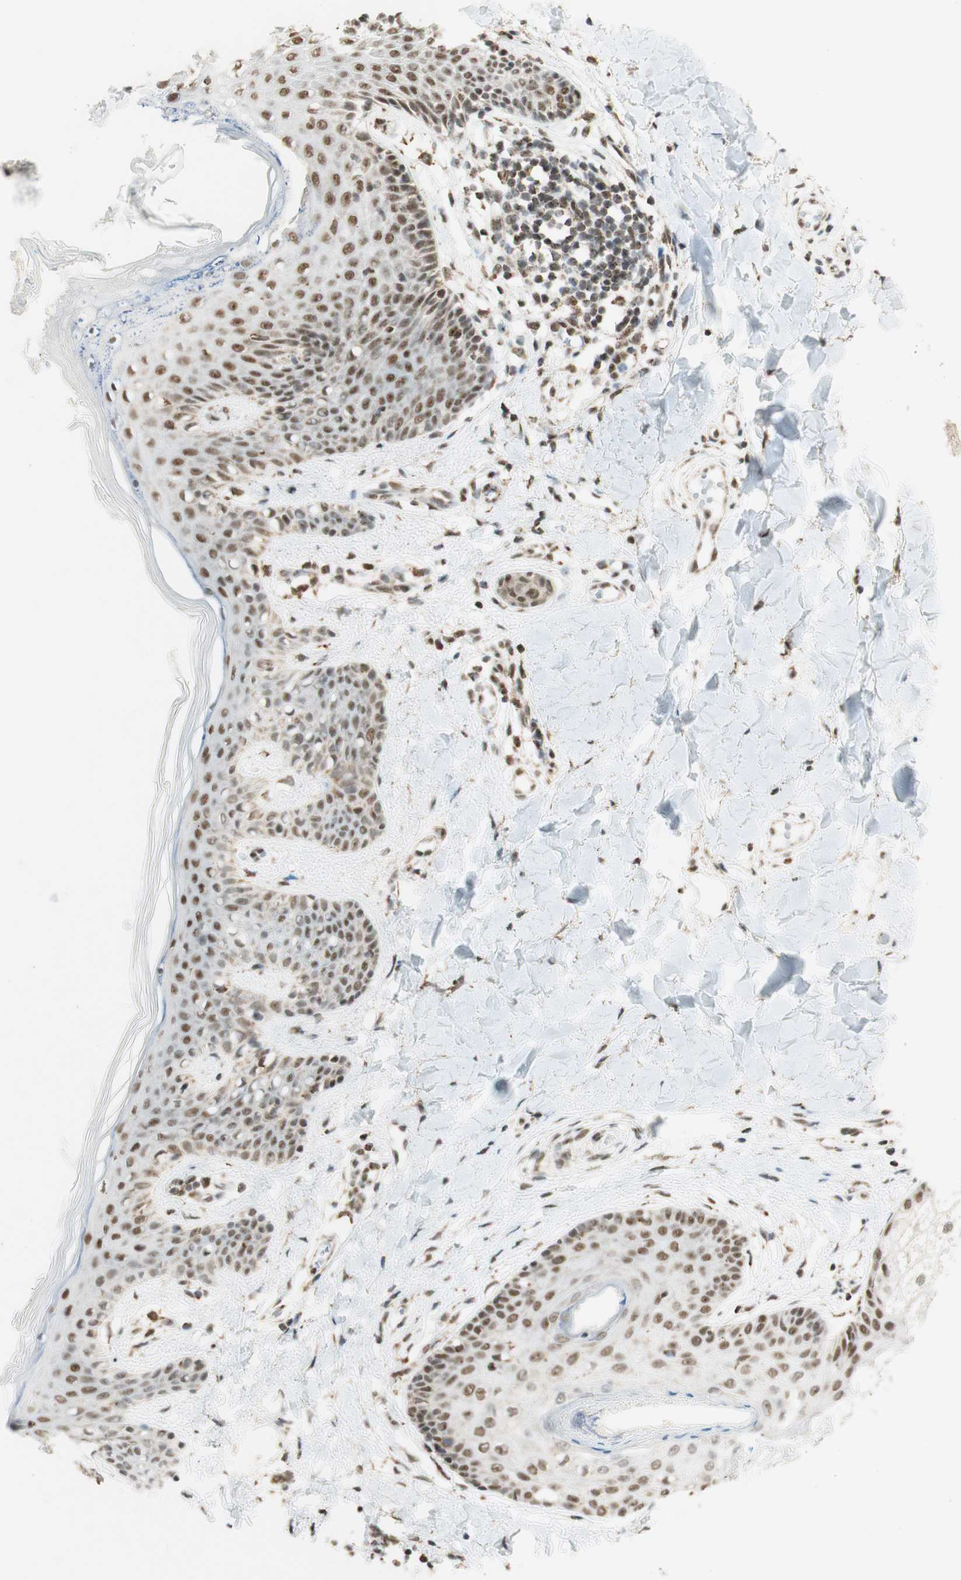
{"staining": {"intensity": "moderate", "quantity": ">75%", "location": "cytoplasmic/membranous,nuclear"}, "tissue": "skin", "cell_type": "Fibroblasts", "image_type": "normal", "snomed": [{"axis": "morphology", "description": "Normal tissue, NOS"}, {"axis": "topography", "description": "Skin"}], "caption": "DAB (3,3'-diaminobenzidine) immunohistochemical staining of unremarkable skin exhibits moderate cytoplasmic/membranous,nuclear protein expression in approximately >75% of fibroblasts.", "gene": "ZNF782", "patient": {"sex": "male", "age": 16}}